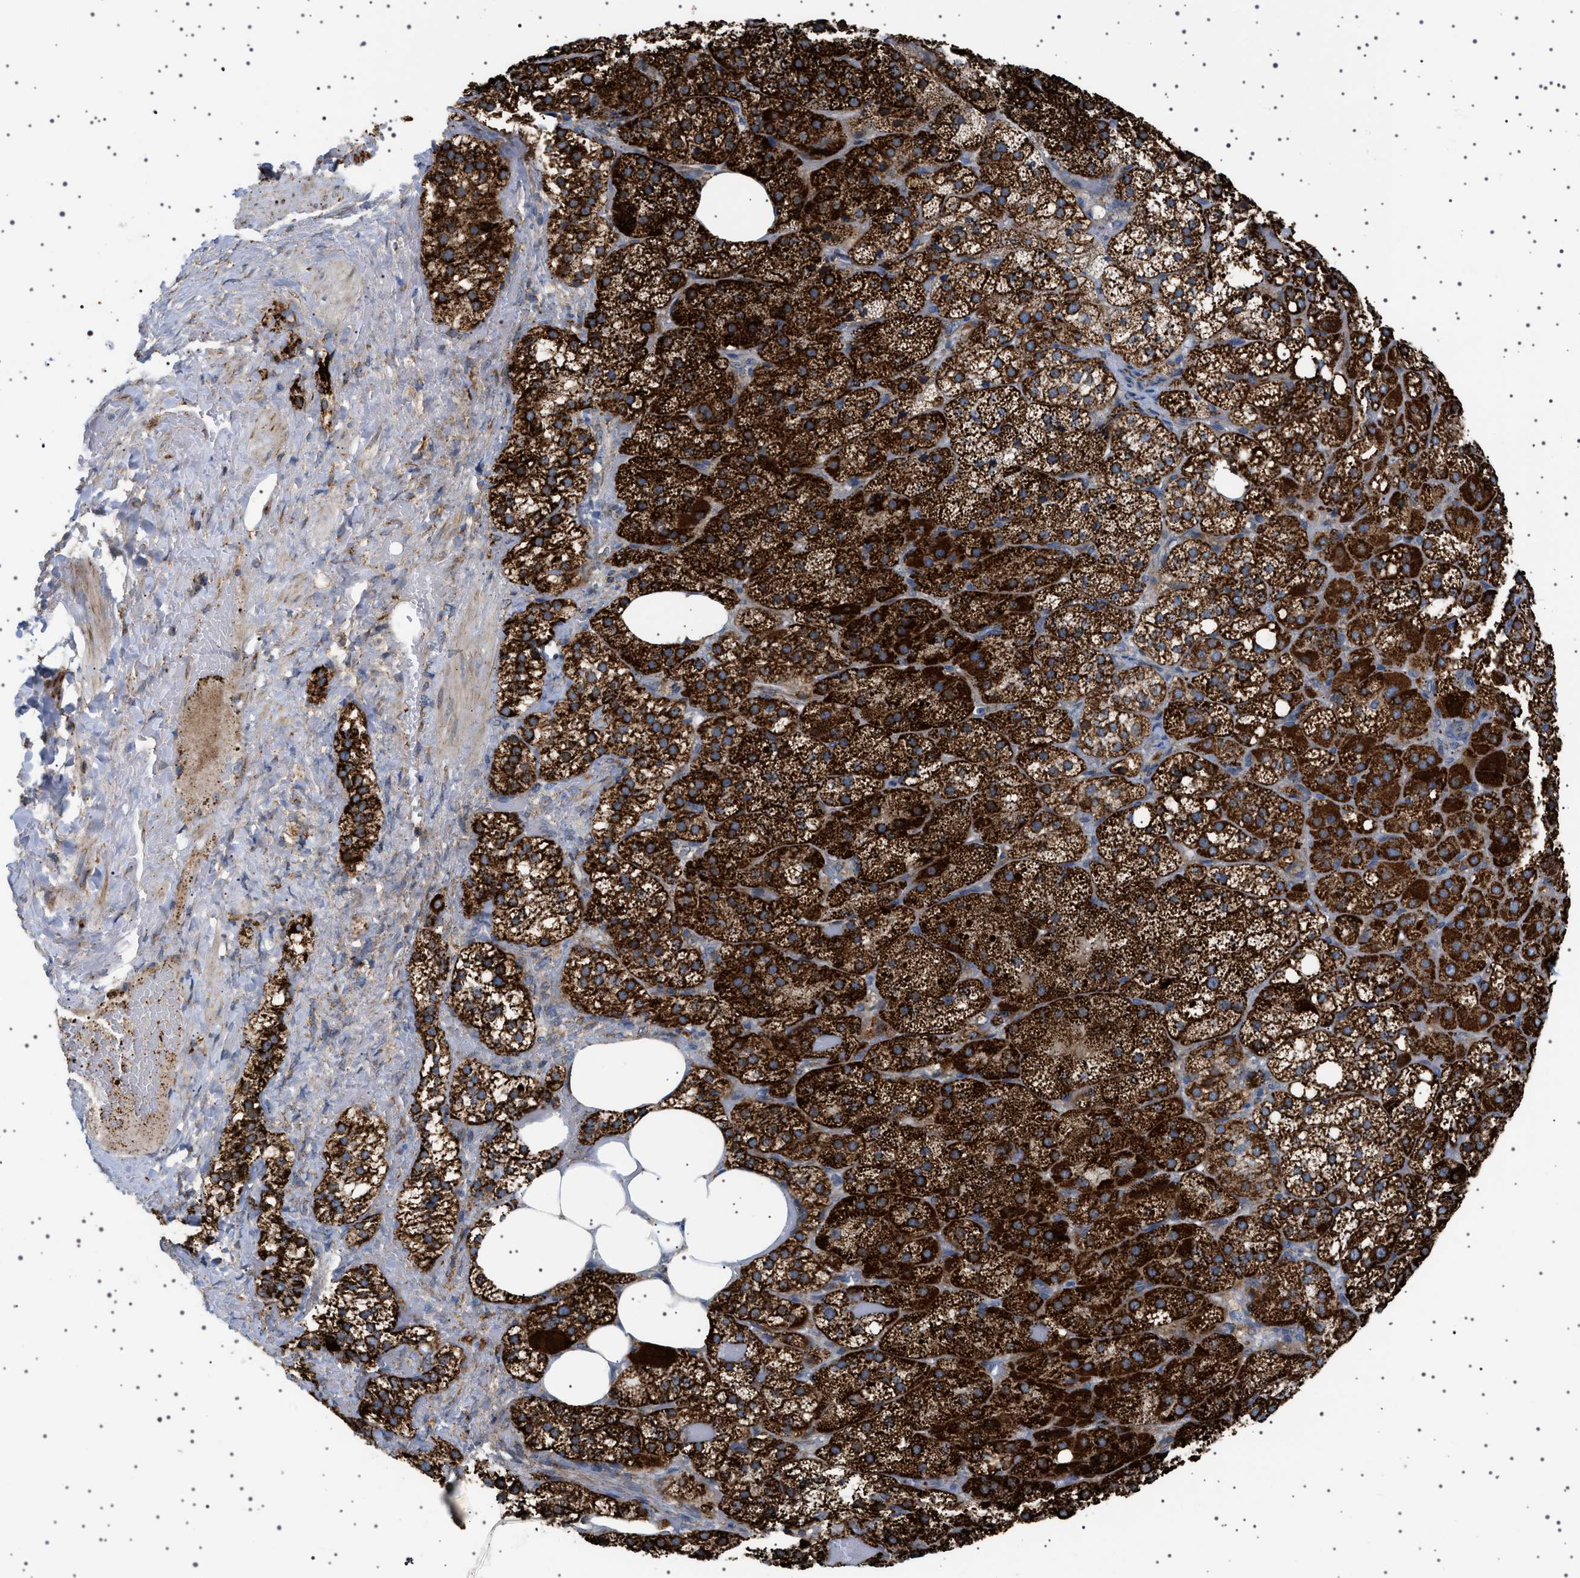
{"staining": {"intensity": "strong", "quantity": ">75%", "location": "cytoplasmic/membranous"}, "tissue": "adrenal gland", "cell_type": "Glandular cells", "image_type": "normal", "snomed": [{"axis": "morphology", "description": "Normal tissue, NOS"}, {"axis": "topography", "description": "Adrenal gland"}], "caption": "A histopathology image of adrenal gland stained for a protein demonstrates strong cytoplasmic/membranous brown staining in glandular cells.", "gene": "UBXN8", "patient": {"sex": "female", "age": 59}}